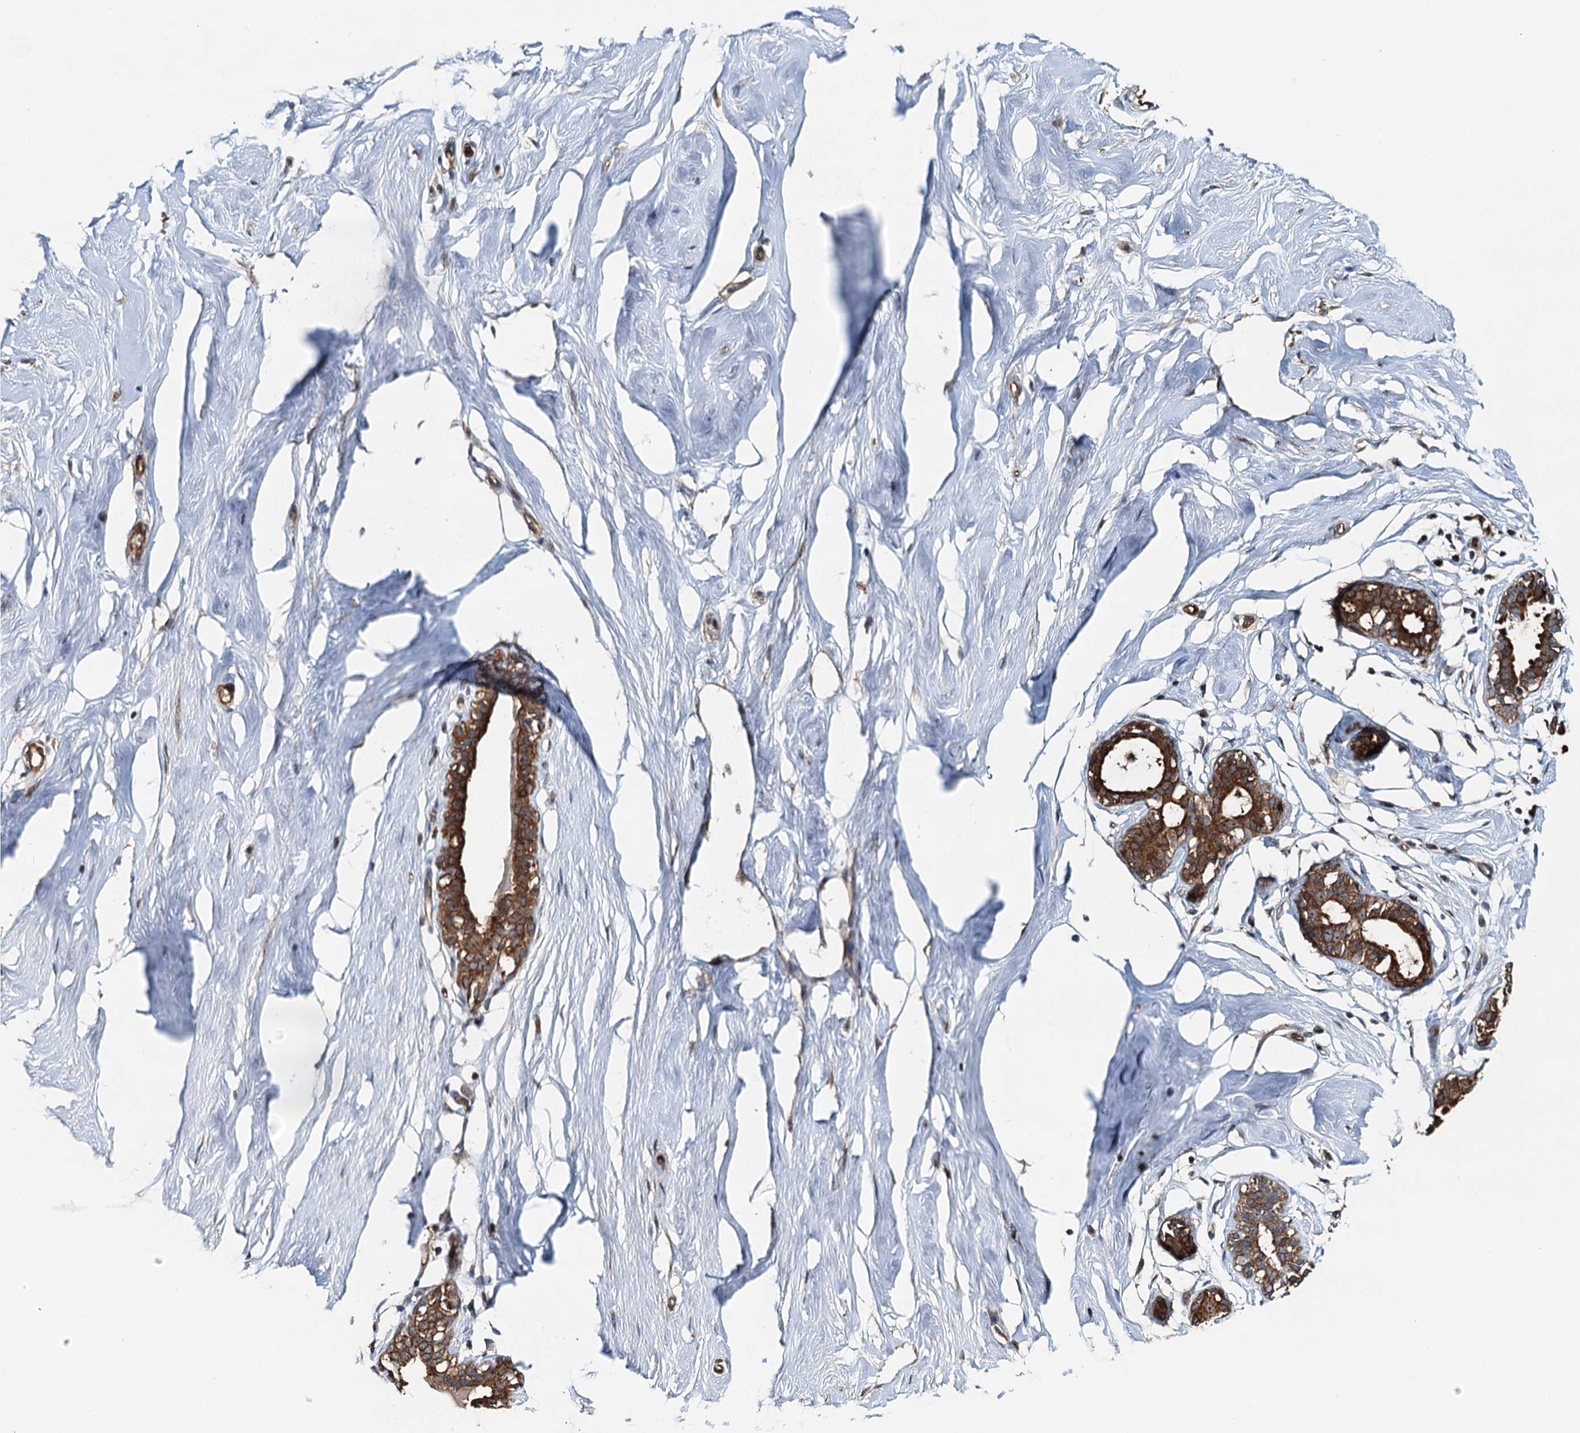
{"staining": {"intensity": "moderate", "quantity": ">75%", "location": "cytoplasmic/membranous"}, "tissue": "breast", "cell_type": "Adipocytes", "image_type": "normal", "snomed": [{"axis": "morphology", "description": "Normal tissue, NOS"}, {"axis": "morphology", "description": "Adenoma, NOS"}, {"axis": "topography", "description": "Breast"}], "caption": "A brown stain labels moderate cytoplasmic/membranous positivity of a protein in adipocytes of unremarkable human breast.", "gene": "USP6NL", "patient": {"sex": "female", "age": 23}}